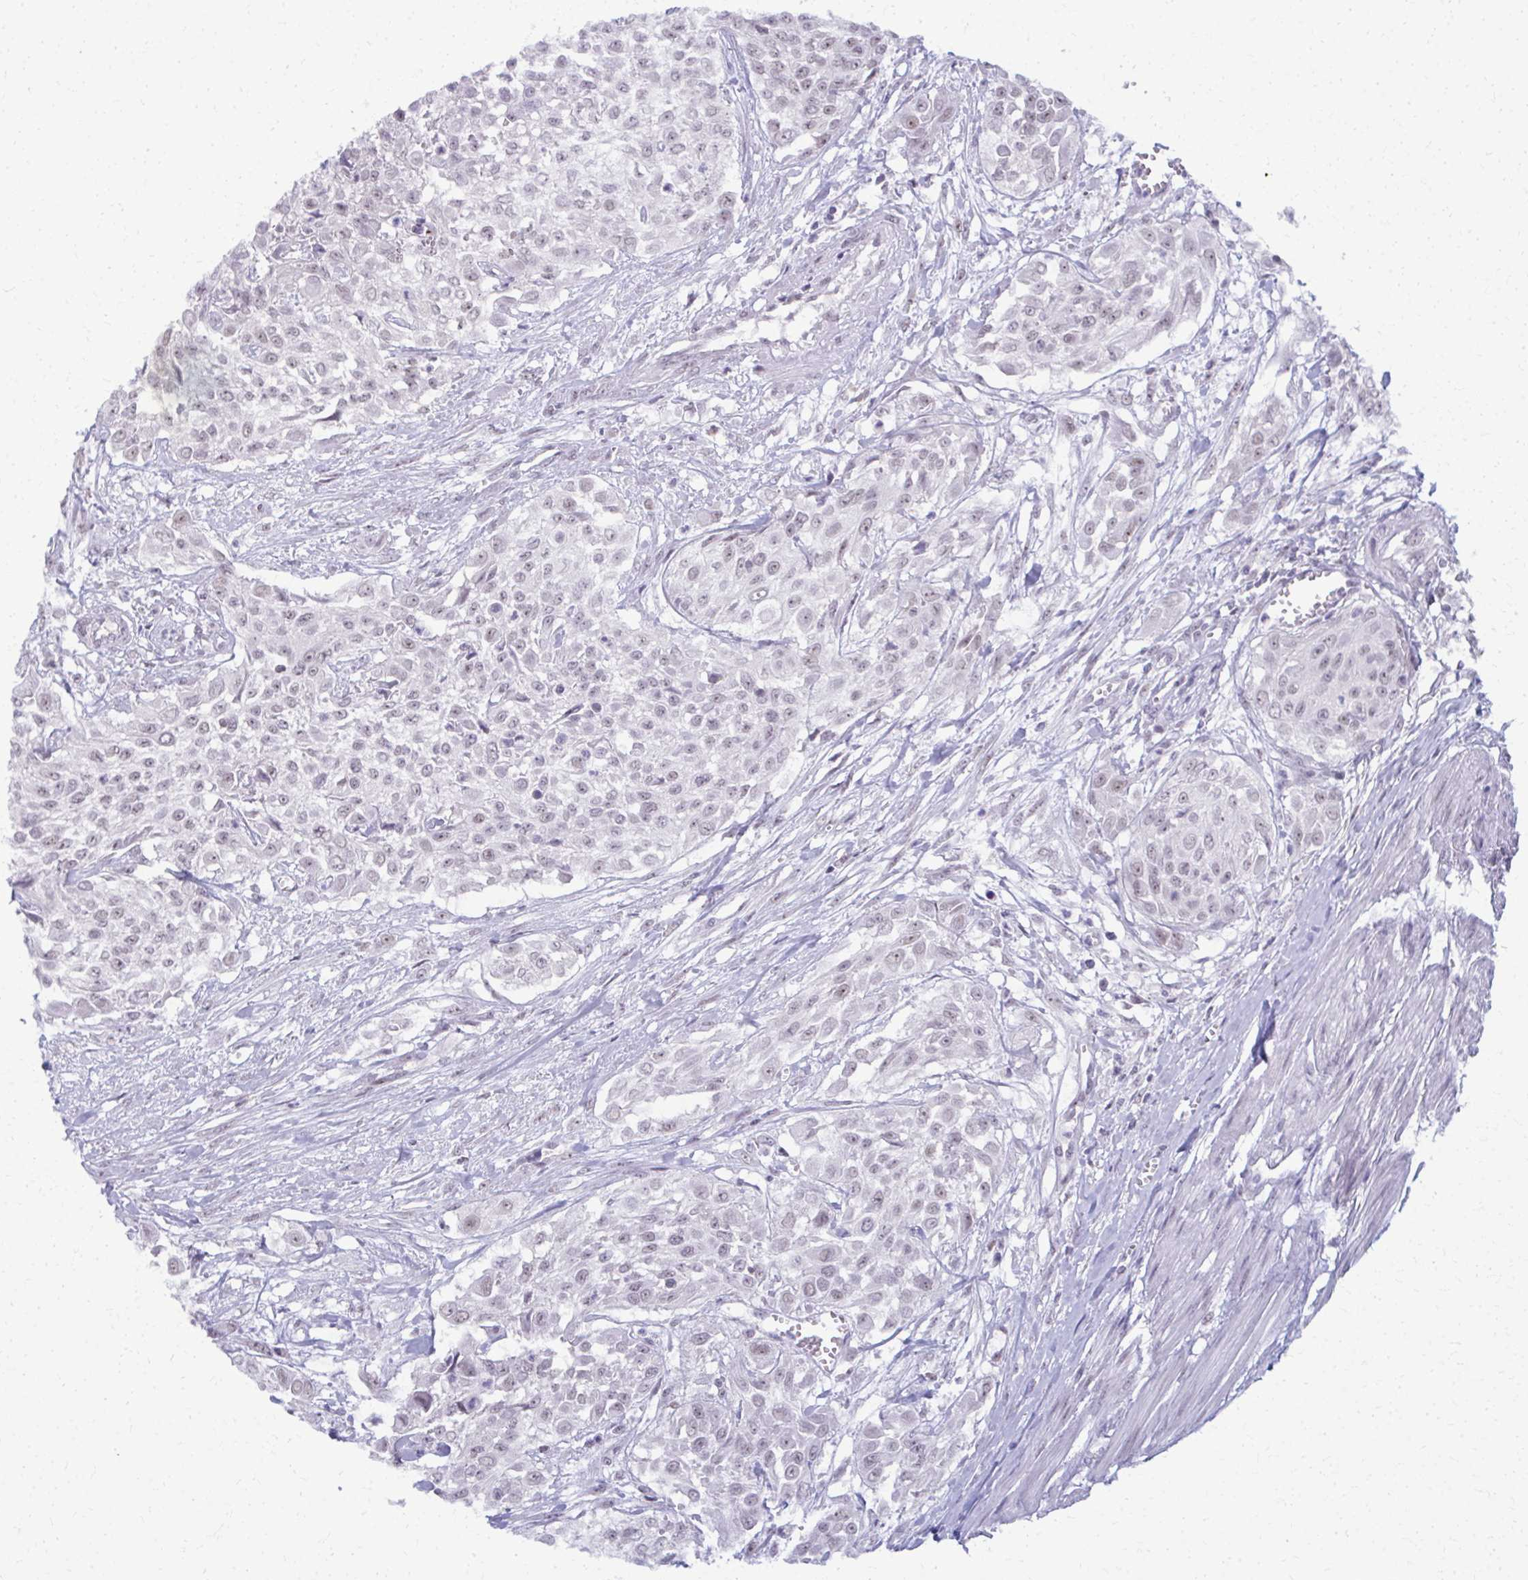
{"staining": {"intensity": "weak", "quantity": "<25%", "location": "nuclear"}, "tissue": "urothelial cancer", "cell_type": "Tumor cells", "image_type": "cancer", "snomed": [{"axis": "morphology", "description": "Urothelial carcinoma, High grade"}, {"axis": "topography", "description": "Urinary bladder"}], "caption": "Urothelial cancer was stained to show a protein in brown. There is no significant positivity in tumor cells.", "gene": "MAF1", "patient": {"sex": "male", "age": 57}}